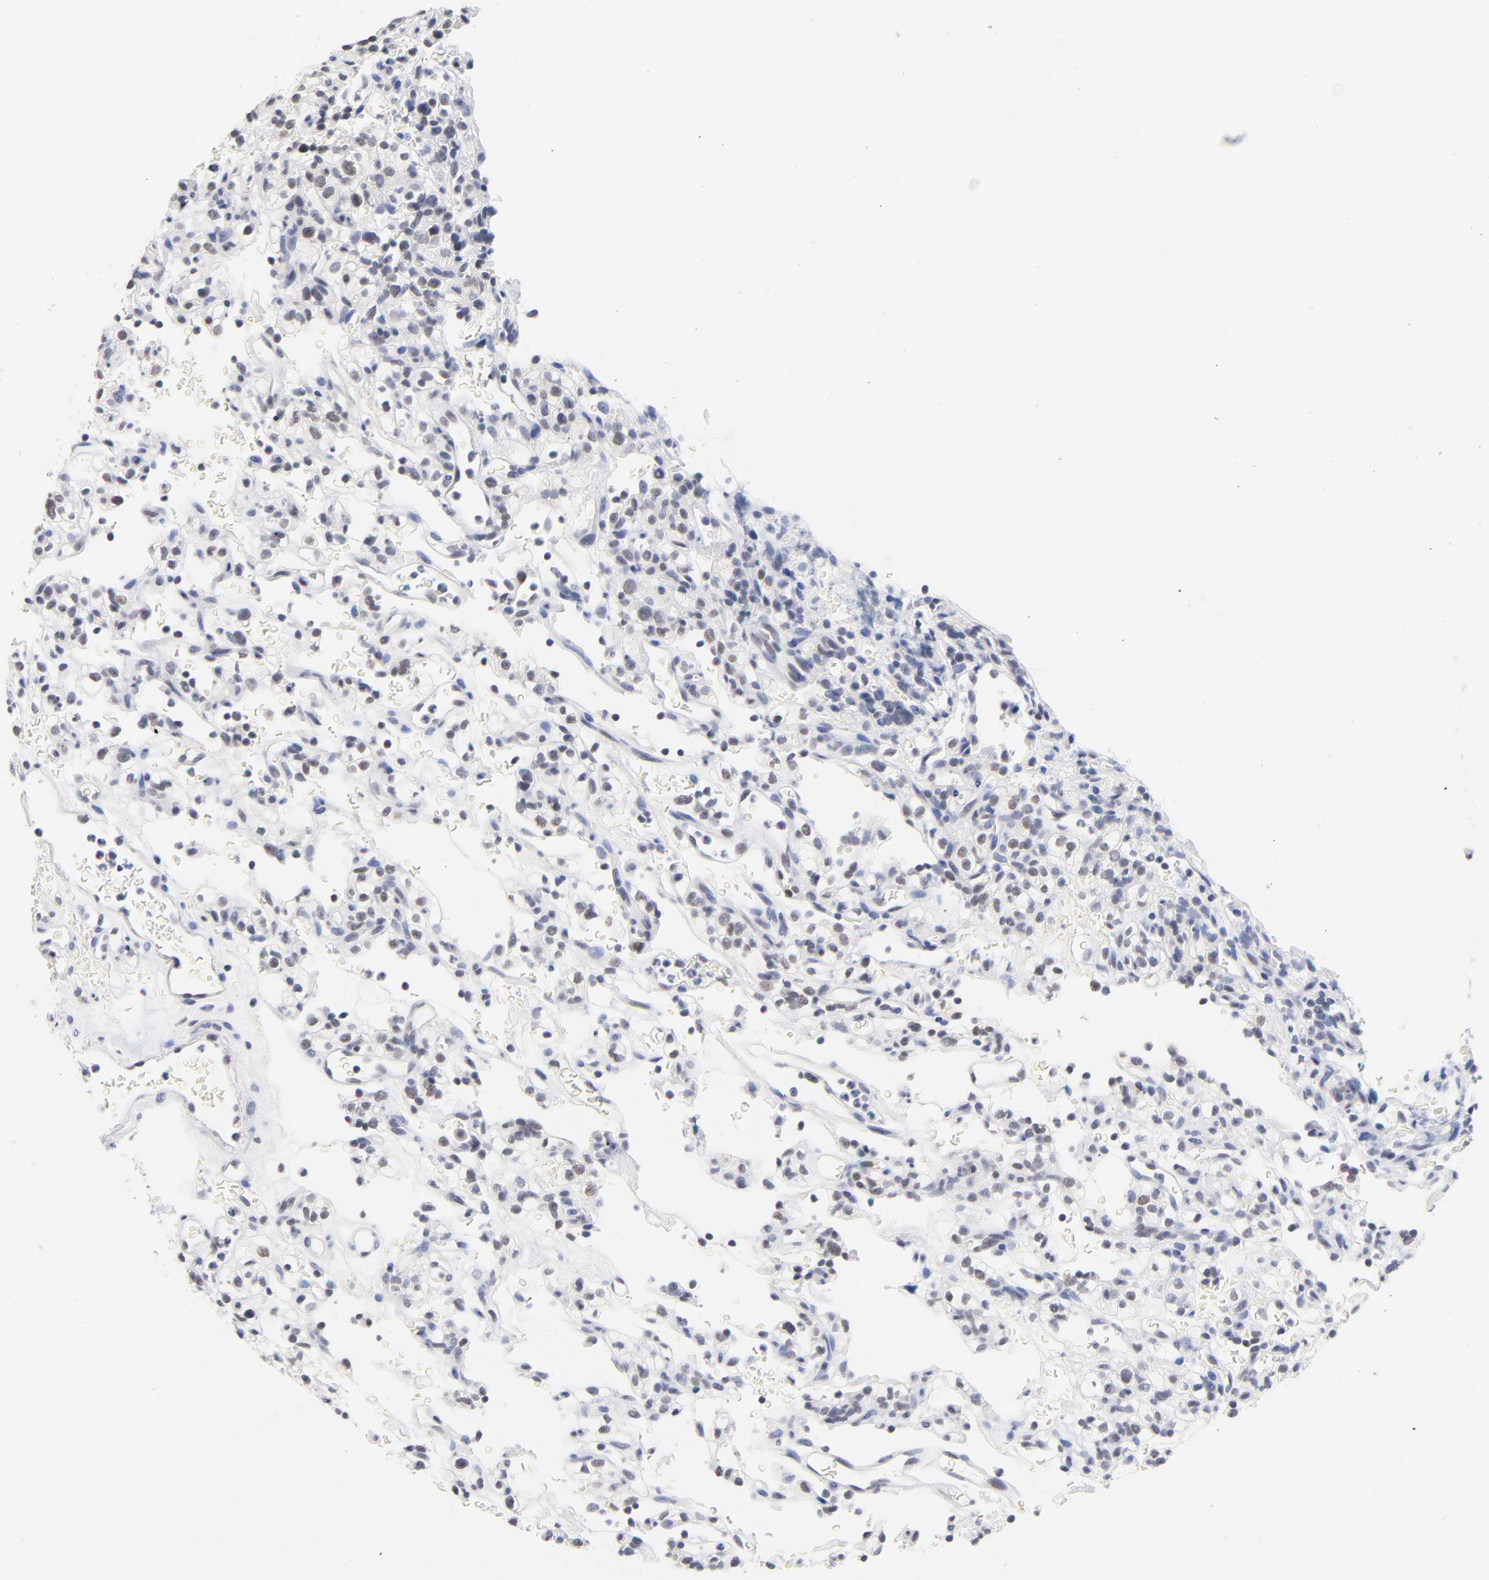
{"staining": {"intensity": "weak", "quantity": "25%-75%", "location": "nuclear"}, "tissue": "renal cancer", "cell_type": "Tumor cells", "image_type": "cancer", "snomed": [{"axis": "morphology", "description": "Normal tissue, NOS"}, {"axis": "morphology", "description": "Adenocarcinoma, NOS"}, {"axis": "topography", "description": "Kidney"}], "caption": "Human renal cancer (adenocarcinoma) stained with a protein marker shows weak staining in tumor cells.", "gene": "ORC2", "patient": {"sex": "female", "age": 72}}